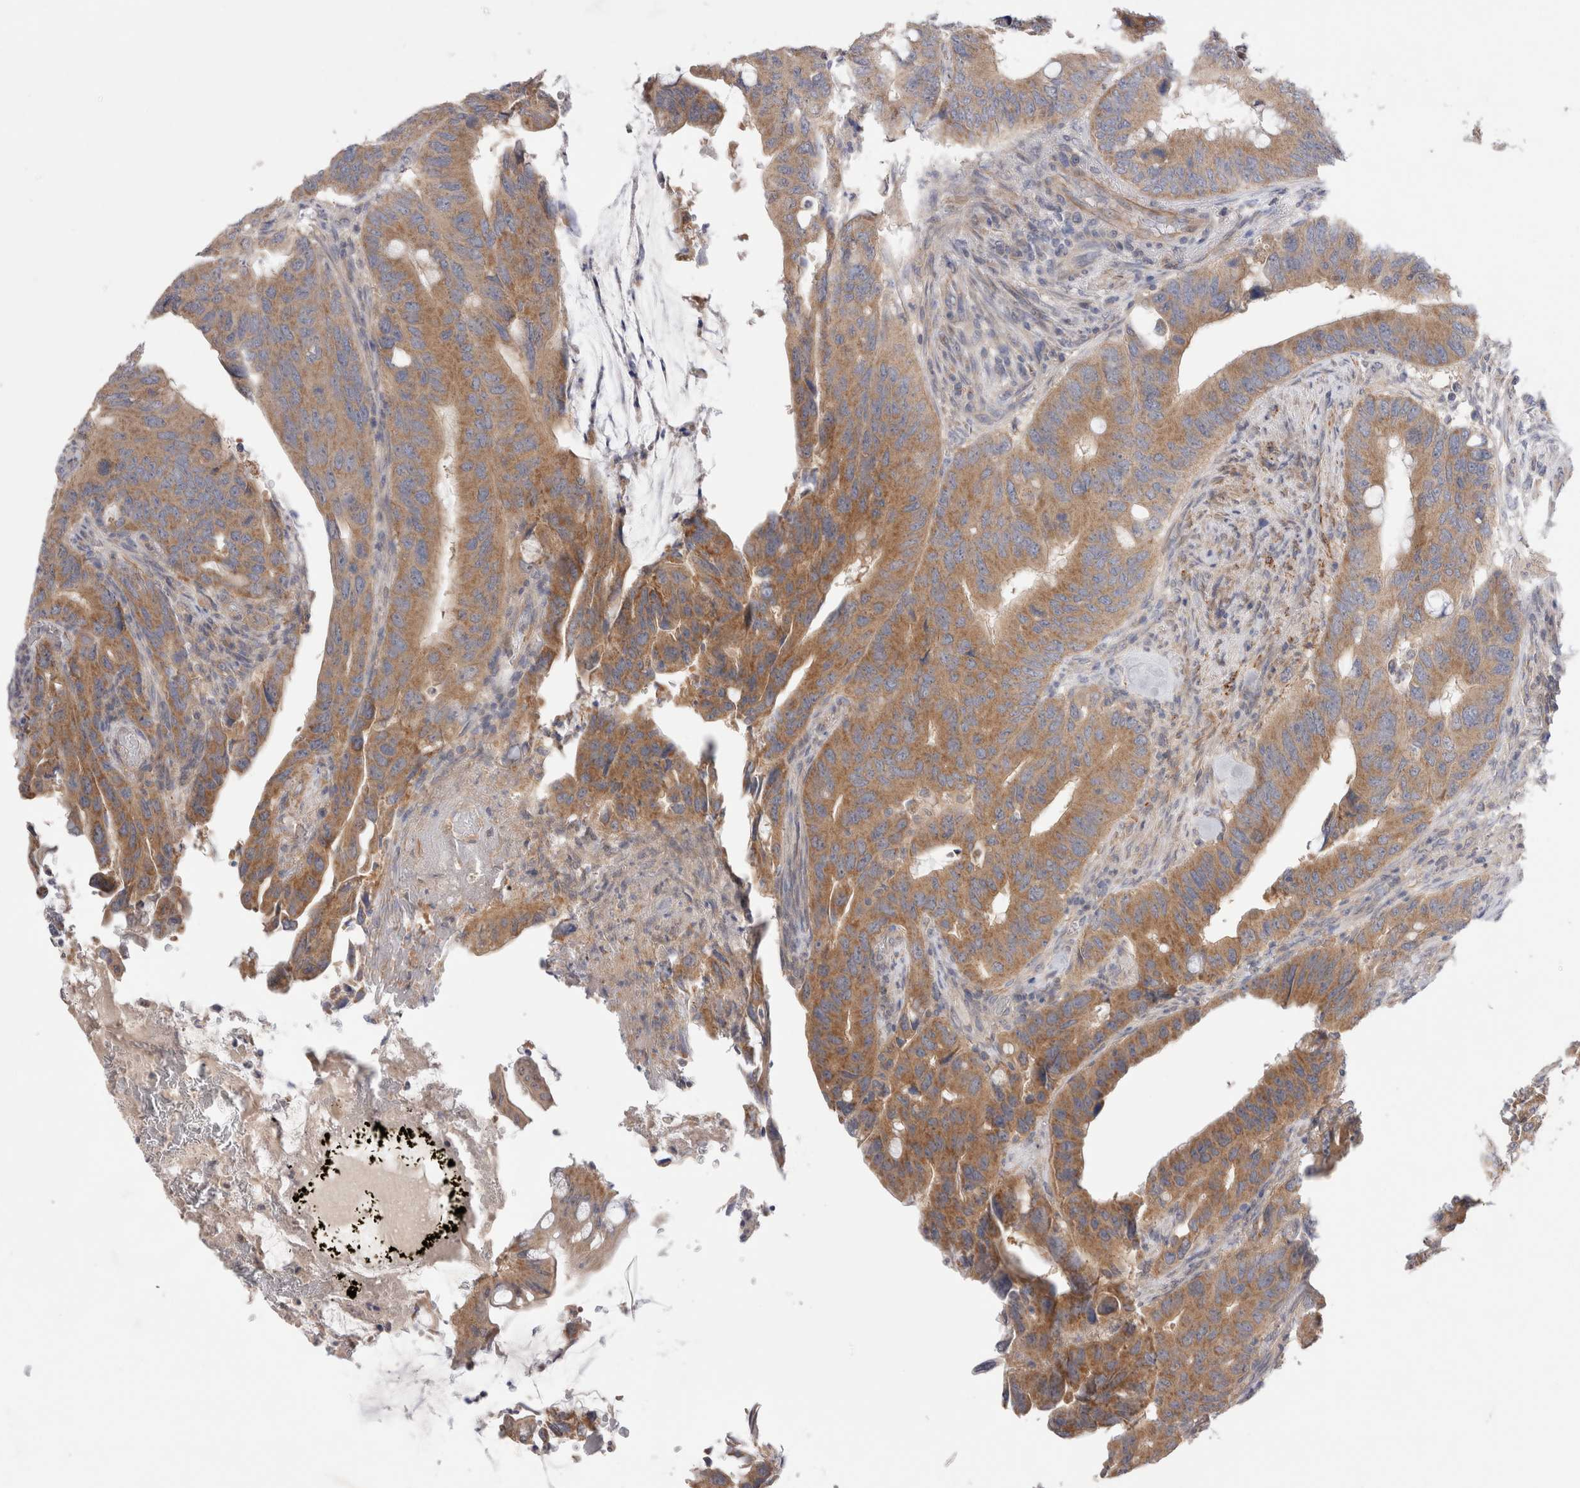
{"staining": {"intensity": "moderate", "quantity": ">75%", "location": "cytoplasmic/membranous"}, "tissue": "colorectal cancer", "cell_type": "Tumor cells", "image_type": "cancer", "snomed": [{"axis": "morphology", "description": "Adenocarcinoma, NOS"}, {"axis": "topography", "description": "Colon"}], "caption": "Approximately >75% of tumor cells in colorectal cancer (adenocarcinoma) display moderate cytoplasmic/membranous protein staining as visualized by brown immunohistochemical staining.", "gene": "IFT74", "patient": {"sex": "male", "age": 71}}